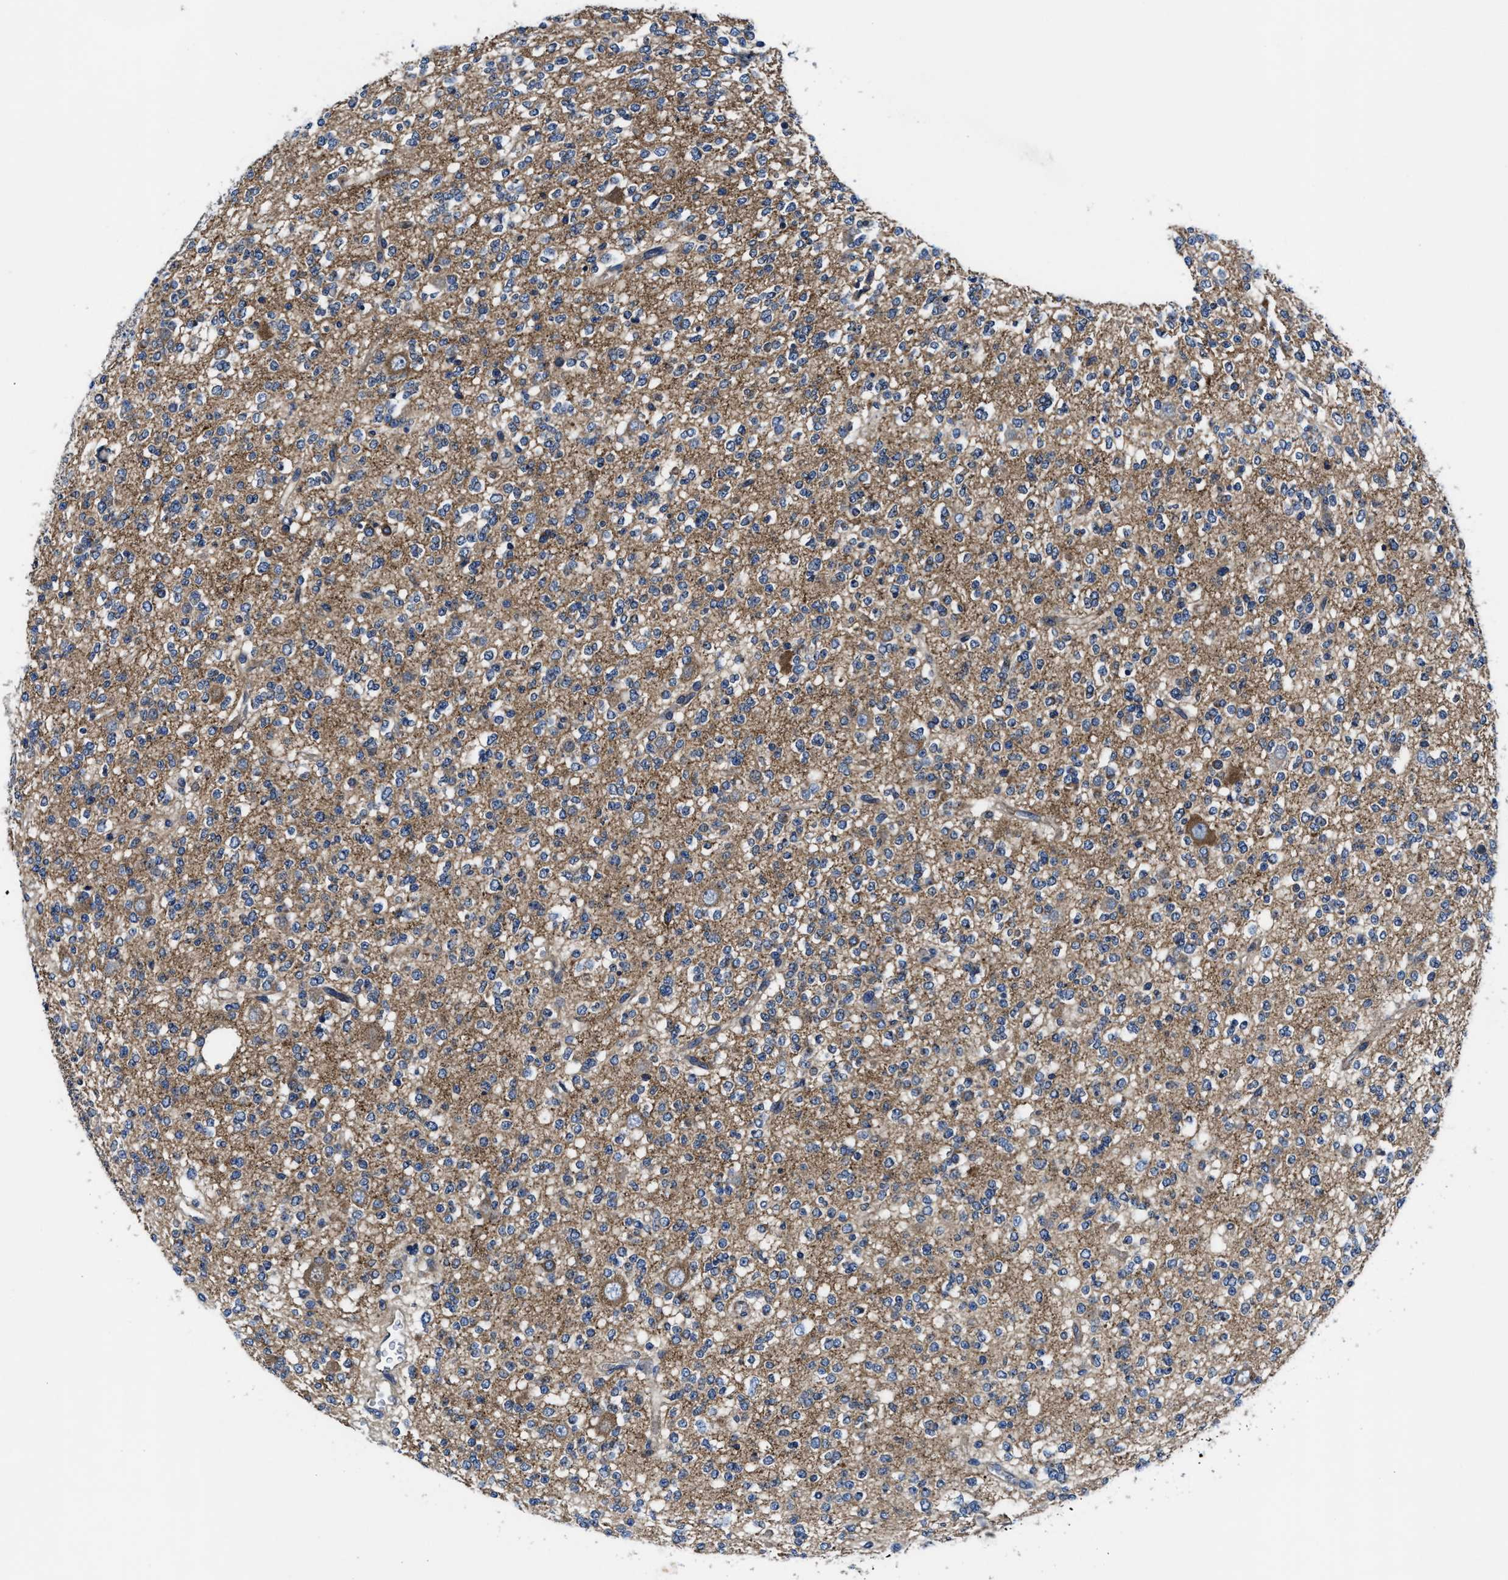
{"staining": {"intensity": "moderate", "quantity": "25%-75%", "location": "cytoplasmic/membranous"}, "tissue": "glioma", "cell_type": "Tumor cells", "image_type": "cancer", "snomed": [{"axis": "morphology", "description": "Glioma, malignant, Low grade"}, {"axis": "topography", "description": "Brain"}], "caption": "Immunohistochemical staining of malignant low-grade glioma exhibits medium levels of moderate cytoplasmic/membranous protein expression in about 25%-75% of tumor cells.", "gene": "PHLPP1", "patient": {"sex": "male", "age": 38}}